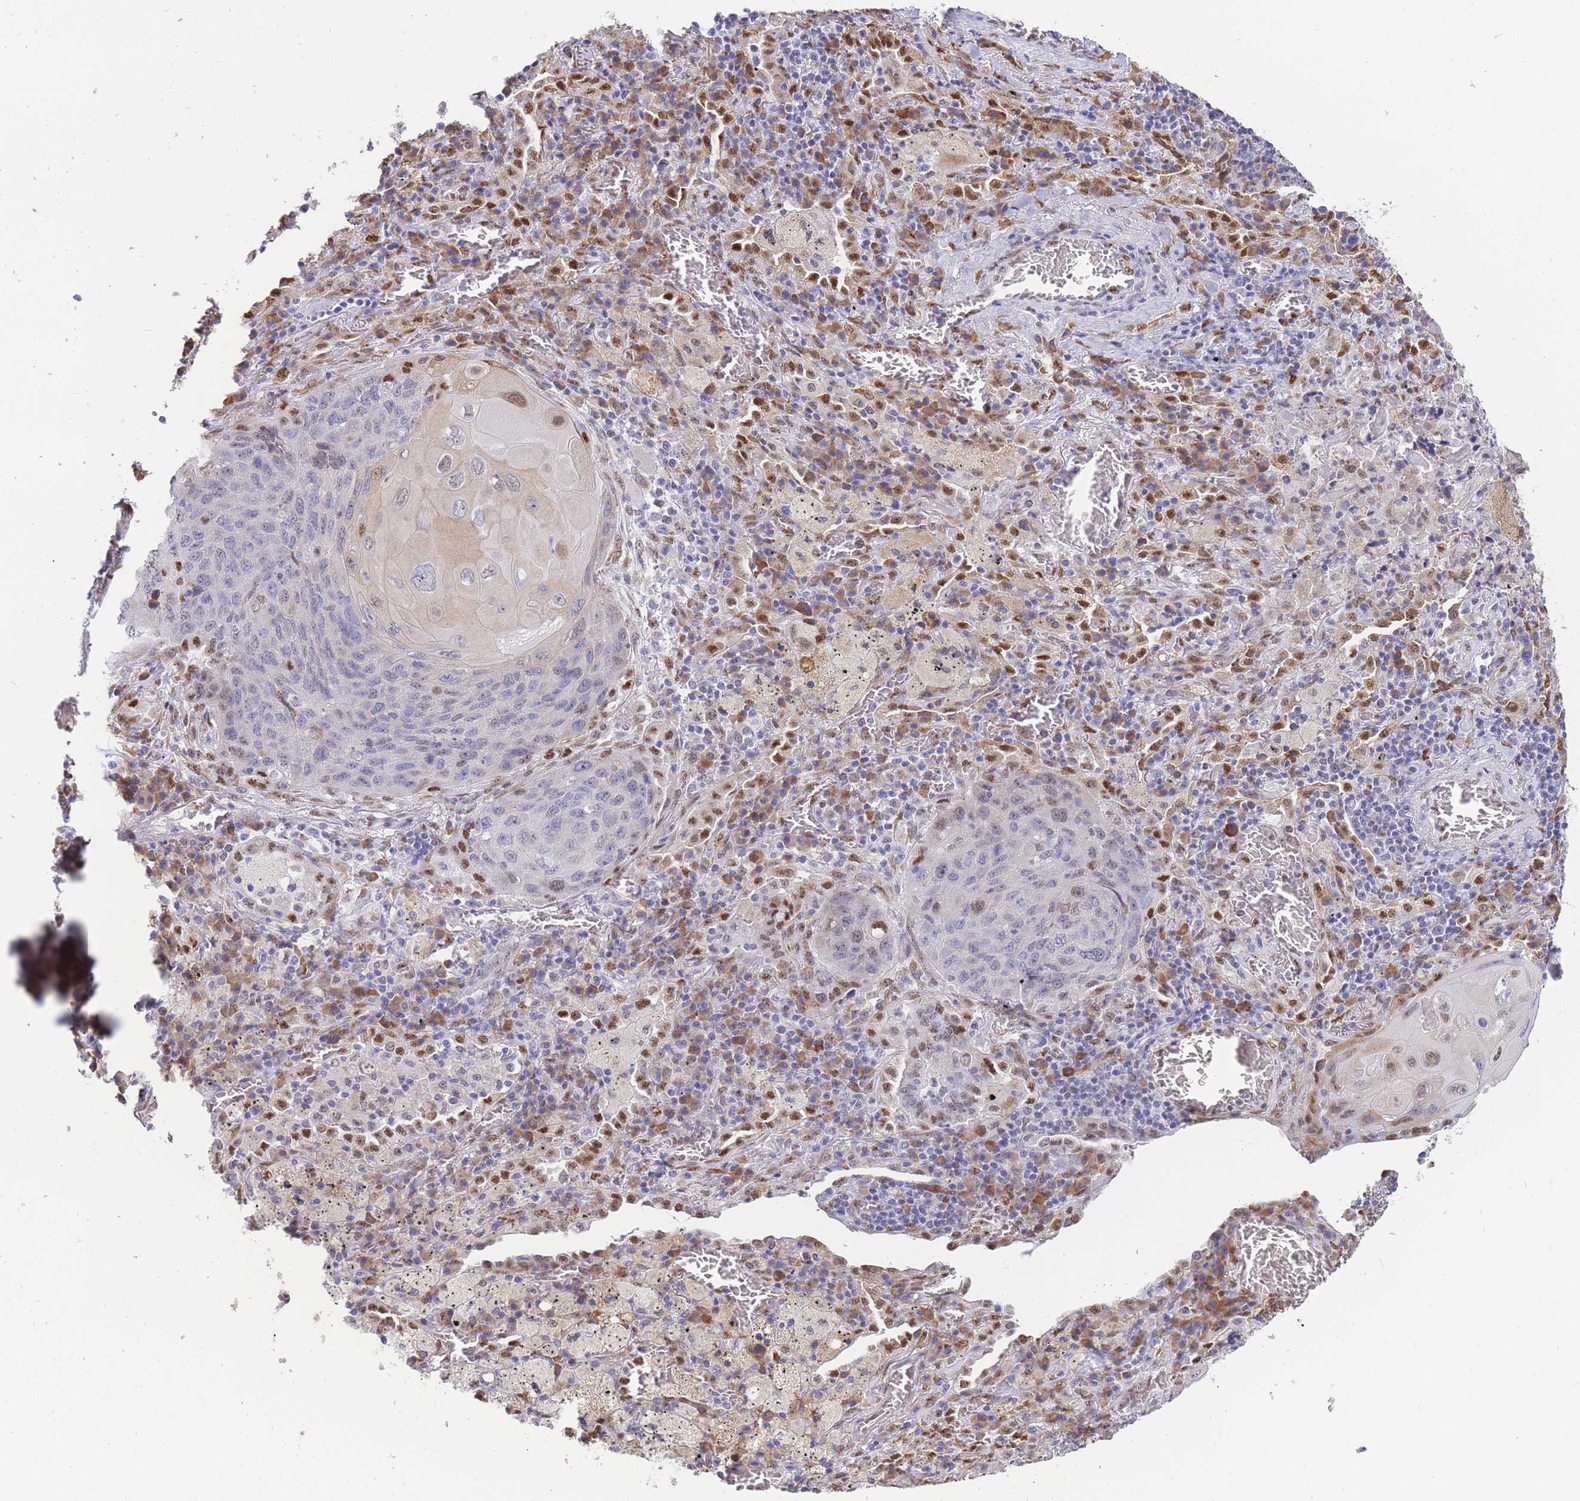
{"staining": {"intensity": "moderate", "quantity": "<25%", "location": "cytoplasmic/membranous,nuclear"}, "tissue": "lung cancer", "cell_type": "Tumor cells", "image_type": "cancer", "snomed": [{"axis": "morphology", "description": "Squamous cell carcinoma, NOS"}, {"axis": "topography", "description": "Lung"}], "caption": "Lung squamous cell carcinoma tissue reveals moderate cytoplasmic/membranous and nuclear positivity in approximately <25% of tumor cells", "gene": "FAM153A", "patient": {"sex": "female", "age": 63}}